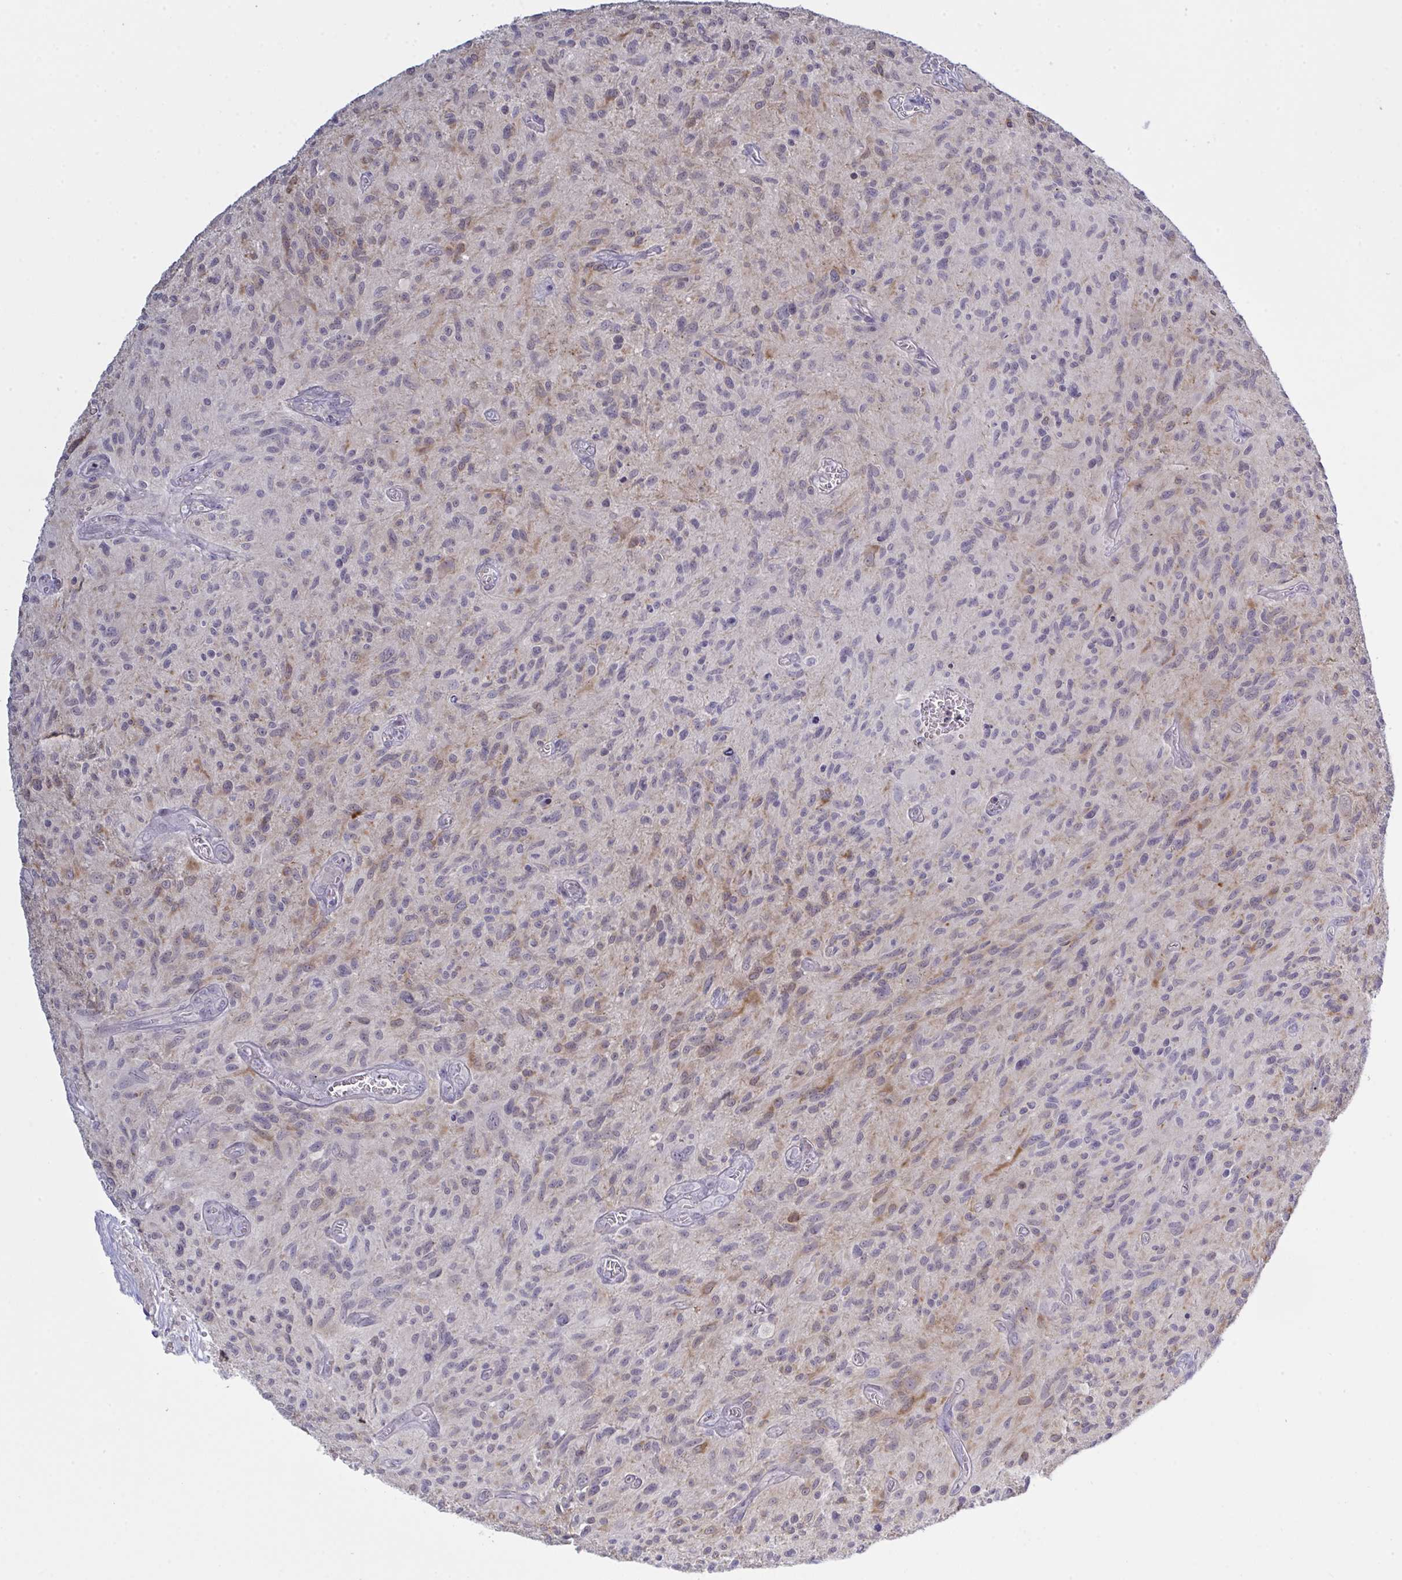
{"staining": {"intensity": "moderate", "quantity": "<25%", "location": "cytoplasmic/membranous"}, "tissue": "glioma", "cell_type": "Tumor cells", "image_type": "cancer", "snomed": [{"axis": "morphology", "description": "Glioma, malignant, High grade"}, {"axis": "topography", "description": "Brain"}], "caption": "Brown immunohistochemical staining in human malignant glioma (high-grade) exhibits moderate cytoplasmic/membranous positivity in approximately <25% of tumor cells. The staining was performed using DAB to visualize the protein expression in brown, while the nuclei were stained in blue with hematoxylin (Magnification: 20x).", "gene": "ZNF784", "patient": {"sex": "male", "age": 75}}